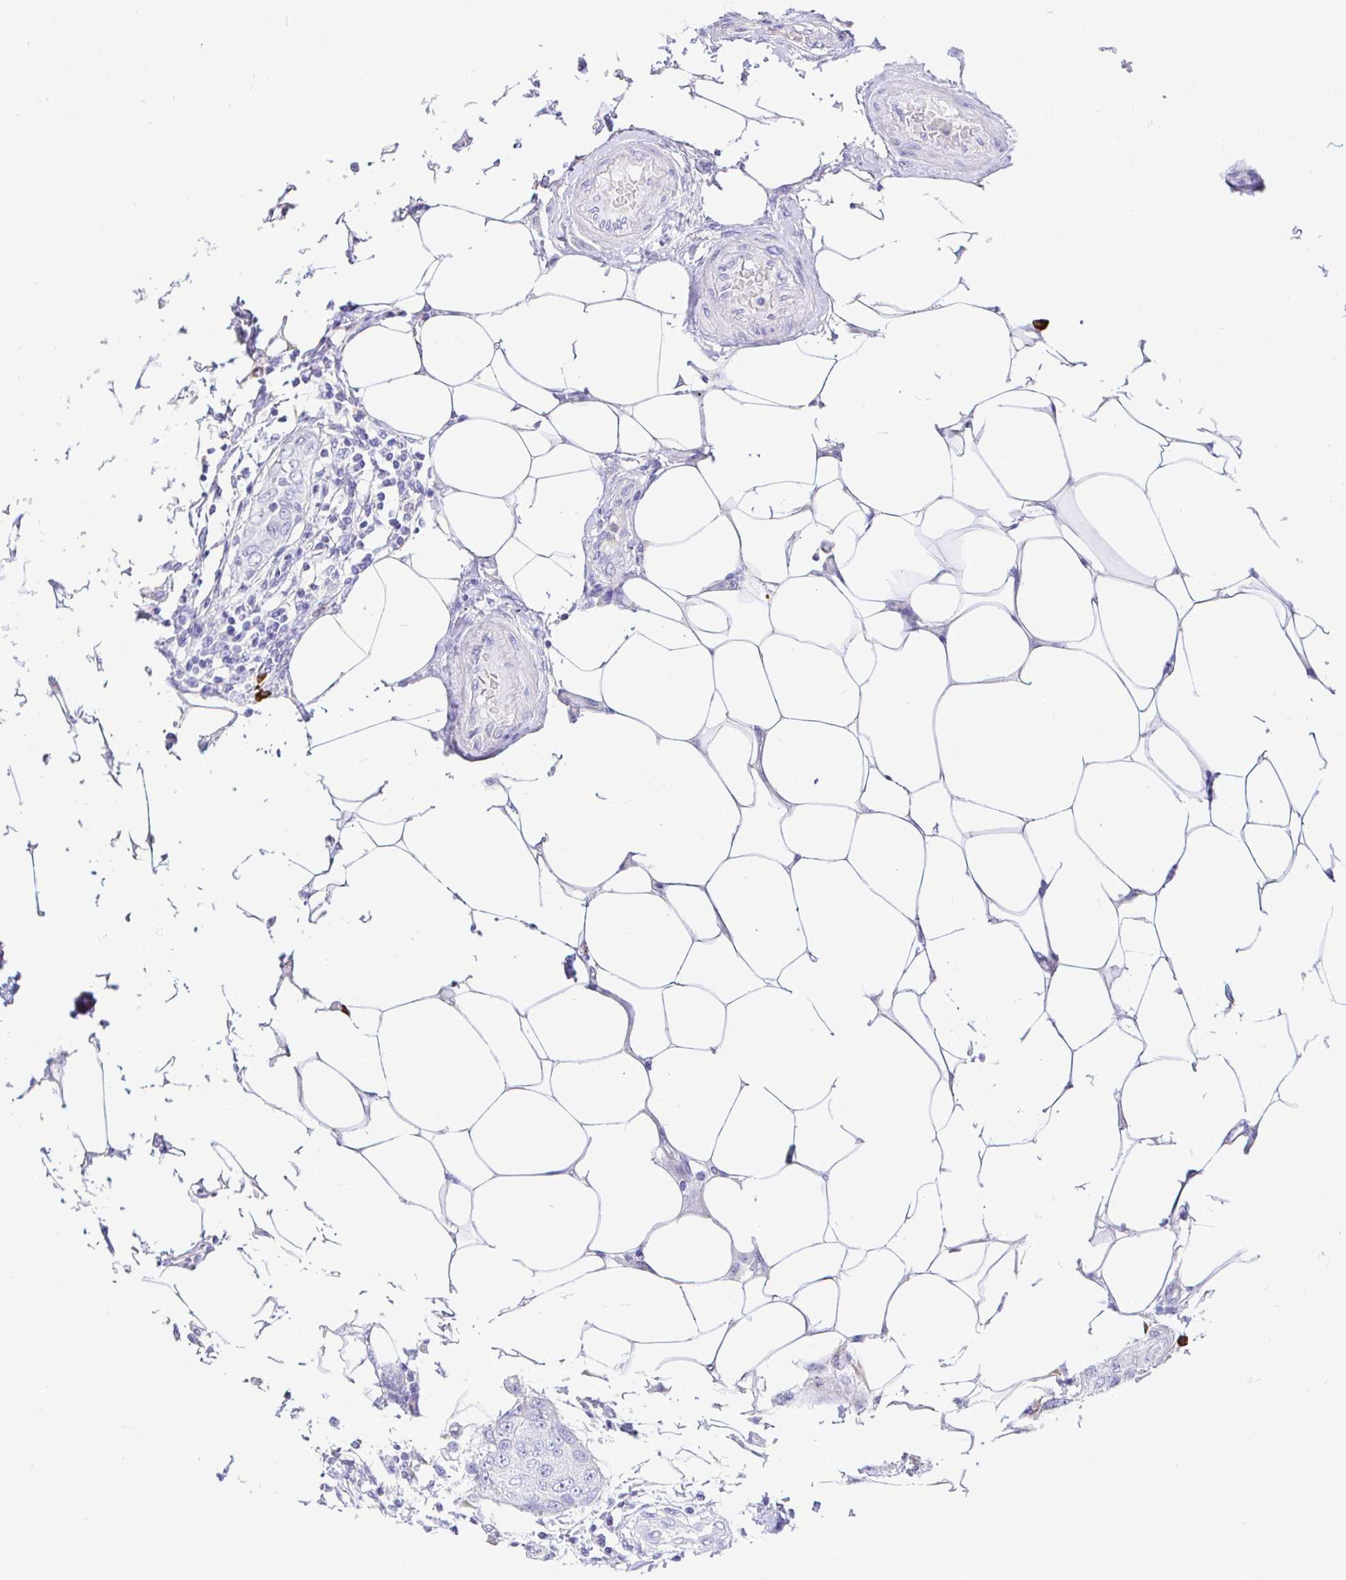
{"staining": {"intensity": "negative", "quantity": "none", "location": "none"}, "tissue": "breast cancer", "cell_type": "Tumor cells", "image_type": "cancer", "snomed": [{"axis": "morphology", "description": "Duct carcinoma"}, {"axis": "topography", "description": "Breast"}, {"axis": "topography", "description": "Lymph node"}], "caption": "Human breast cancer (invasive ductal carcinoma) stained for a protein using IHC demonstrates no positivity in tumor cells.", "gene": "CCDC62", "patient": {"sex": "female", "age": 80}}